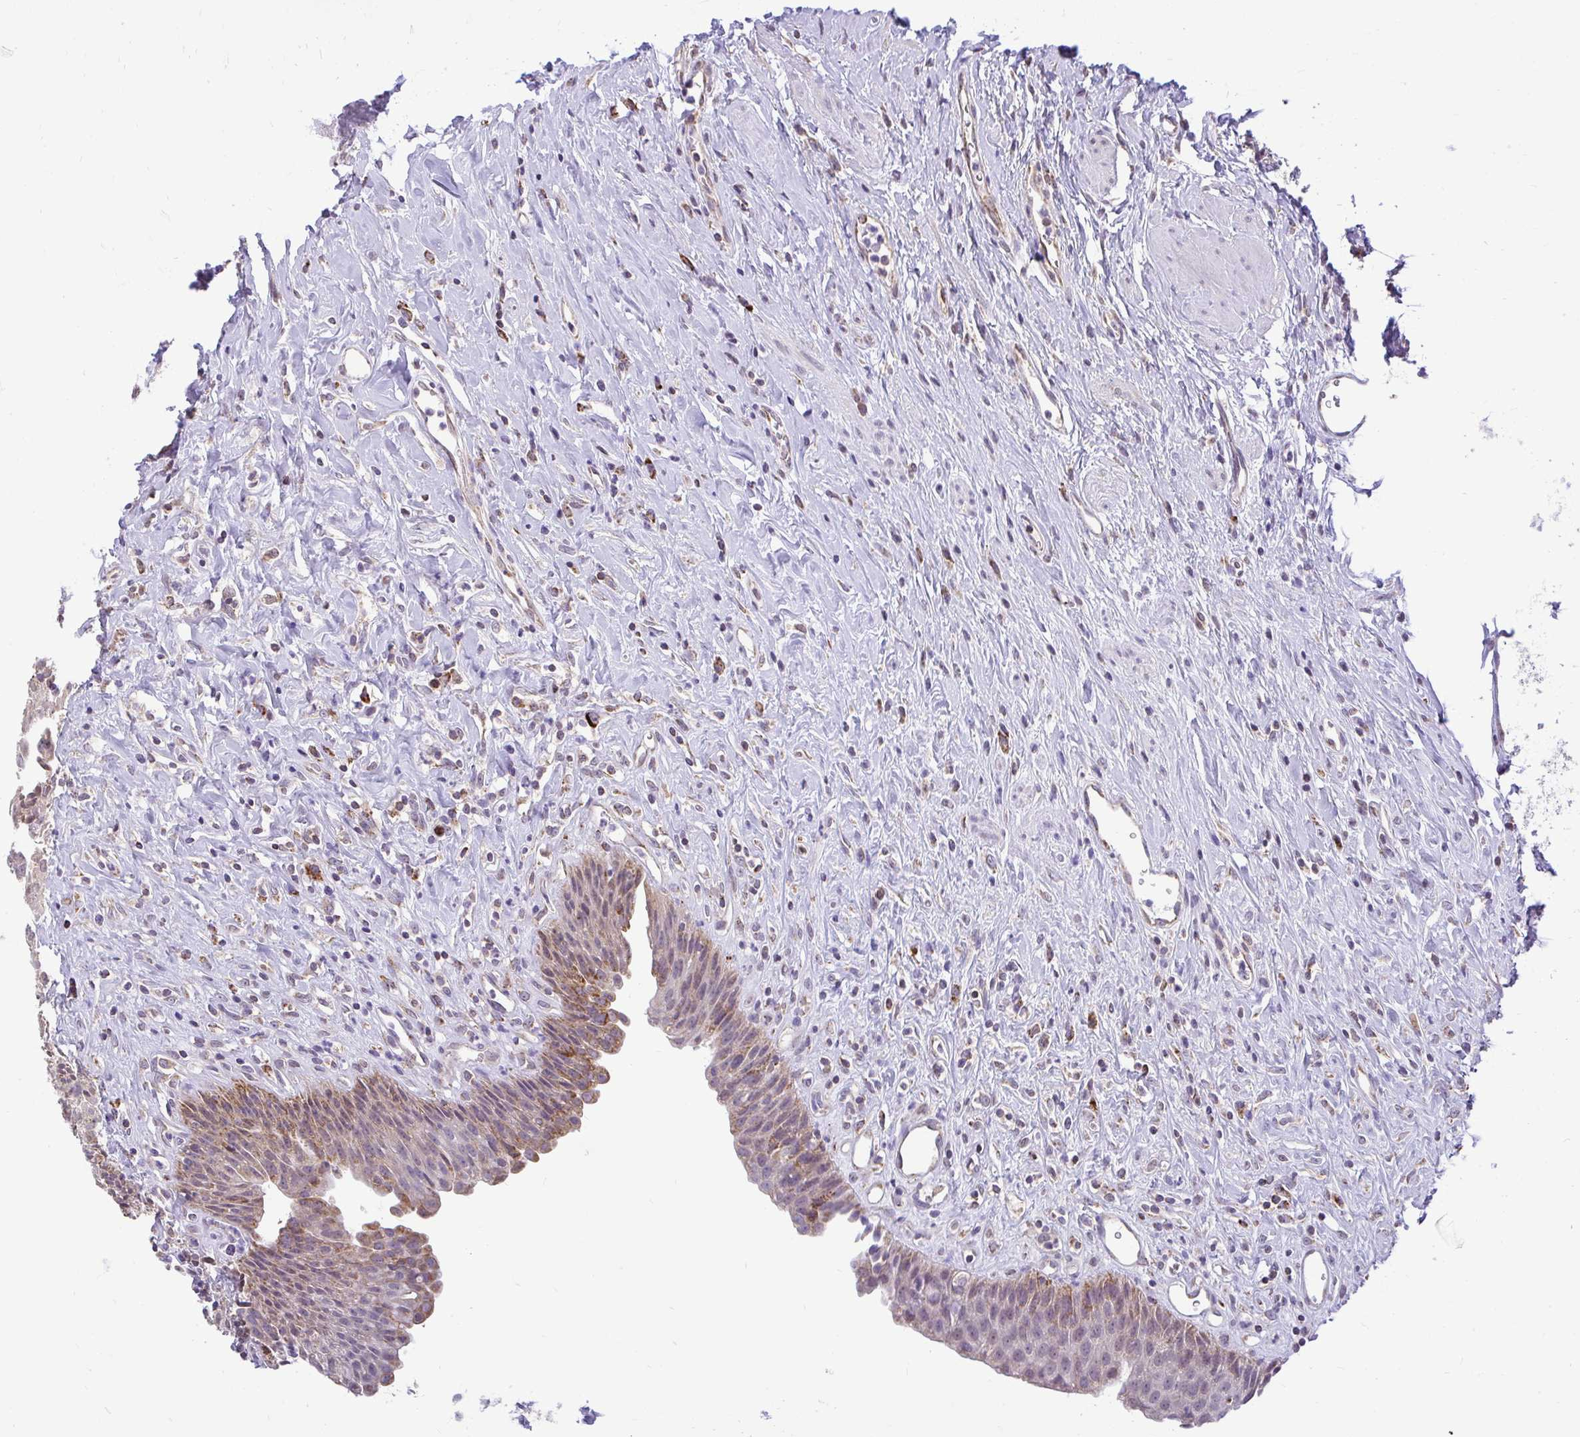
{"staining": {"intensity": "moderate", "quantity": "25%-75%", "location": "cytoplasmic/membranous"}, "tissue": "urinary bladder", "cell_type": "Urothelial cells", "image_type": "normal", "snomed": [{"axis": "morphology", "description": "Normal tissue, NOS"}, {"axis": "topography", "description": "Urinary bladder"}], "caption": "Urinary bladder stained with immunohistochemistry demonstrates moderate cytoplasmic/membranous positivity in about 25%-75% of urothelial cells. The staining was performed using DAB (3,3'-diaminobenzidine), with brown indicating positive protein expression. Nuclei are stained blue with hematoxylin.", "gene": "PYCR2", "patient": {"sex": "female", "age": 56}}